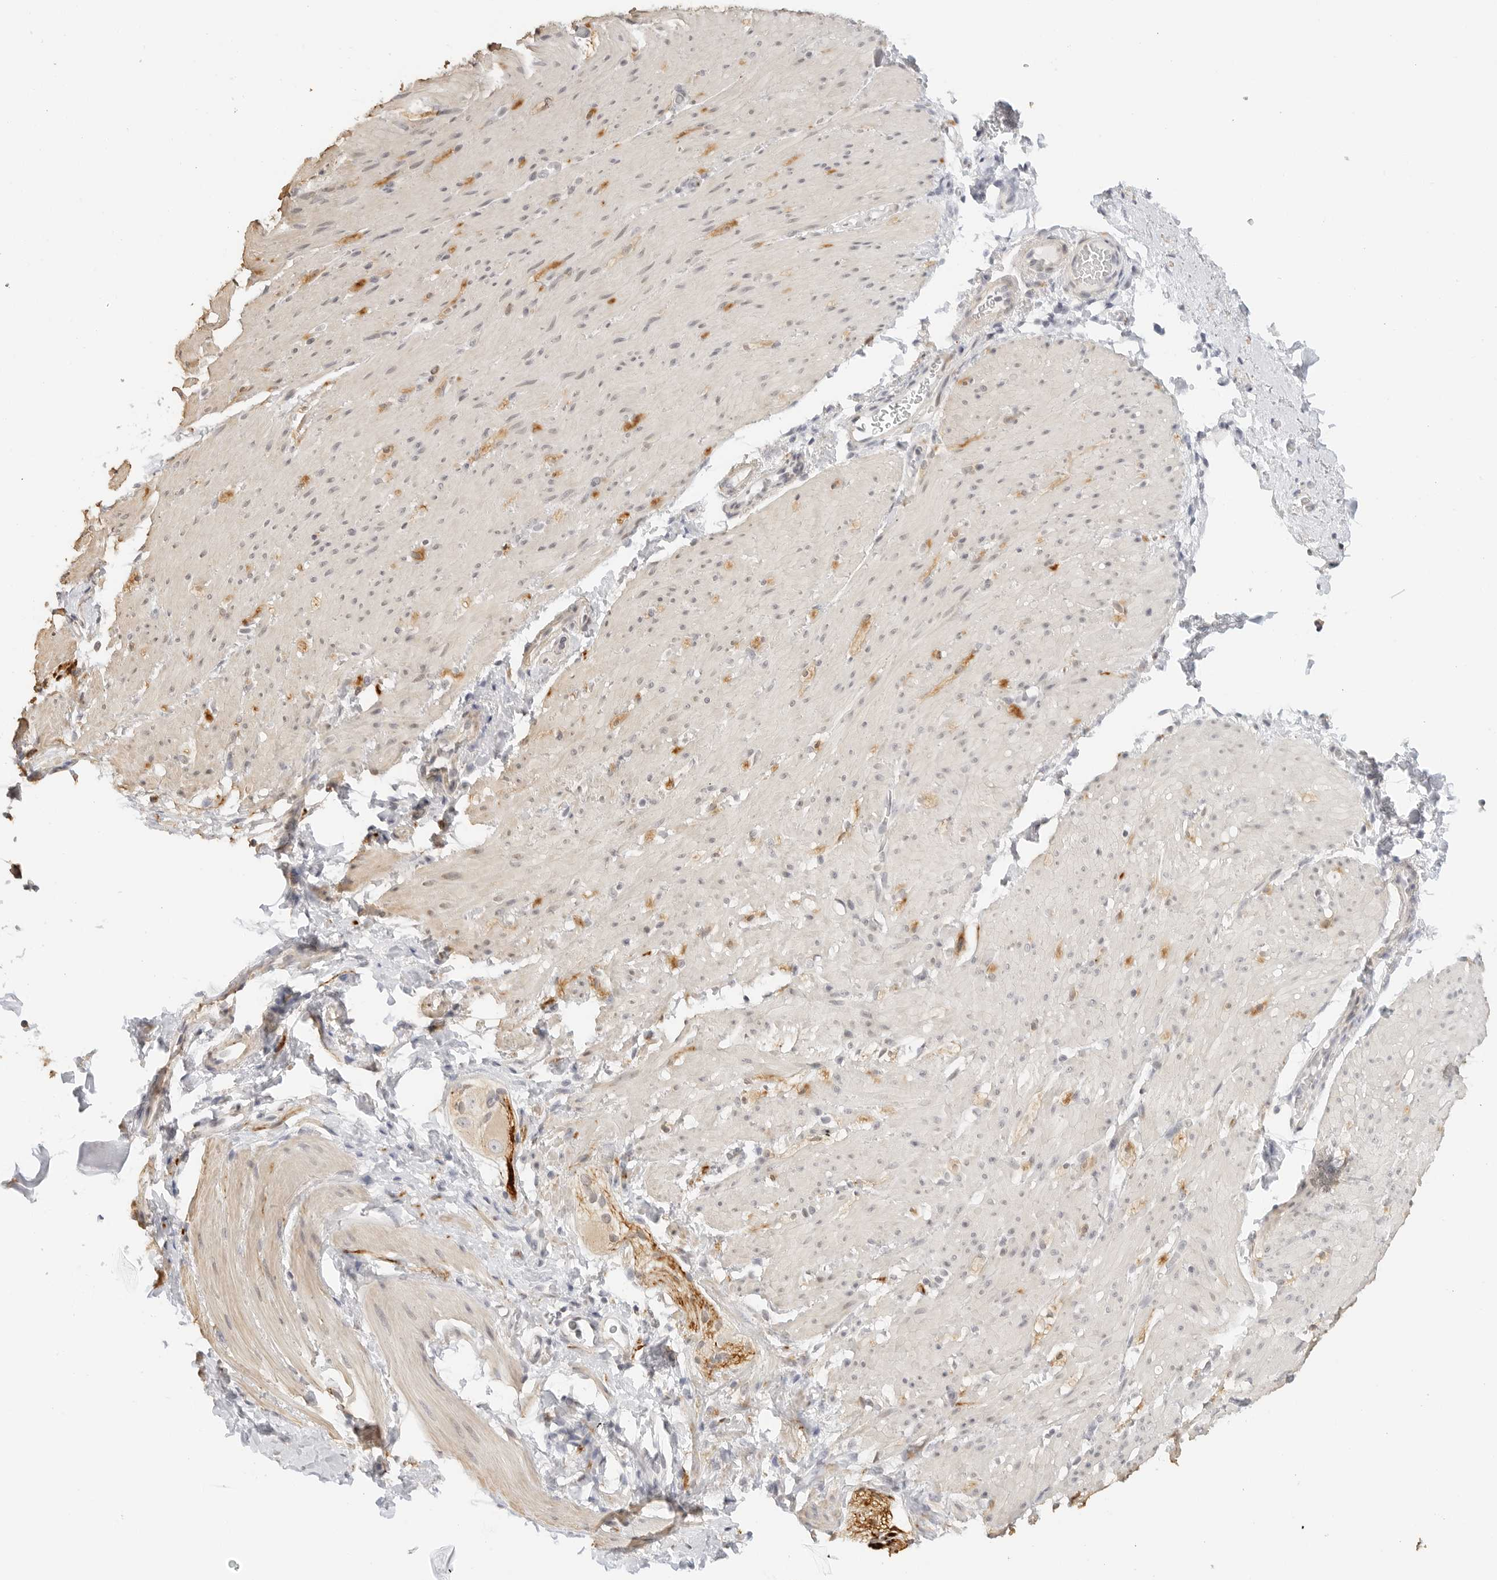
{"staining": {"intensity": "weak", "quantity": "<25%", "location": "cytoplasmic/membranous"}, "tissue": "smooth muscle", "cell_type": "Smooth muscle cells", "image_type": "normal", "snomed": [{"axis": "morphology", "description": "Normal tissue, NOS"}, {"axis": "topography", "description": "Smooth muscle"}, {"axis": "topography", "description": "Small intestine"}], "caption": "The immunohistochemistry (IHC) photomicrograph has no significant positivity in smooth muscle cells of smooth muscle.", "gene": "PCDH19", "patient": {"sex": "female", "age": 84}}